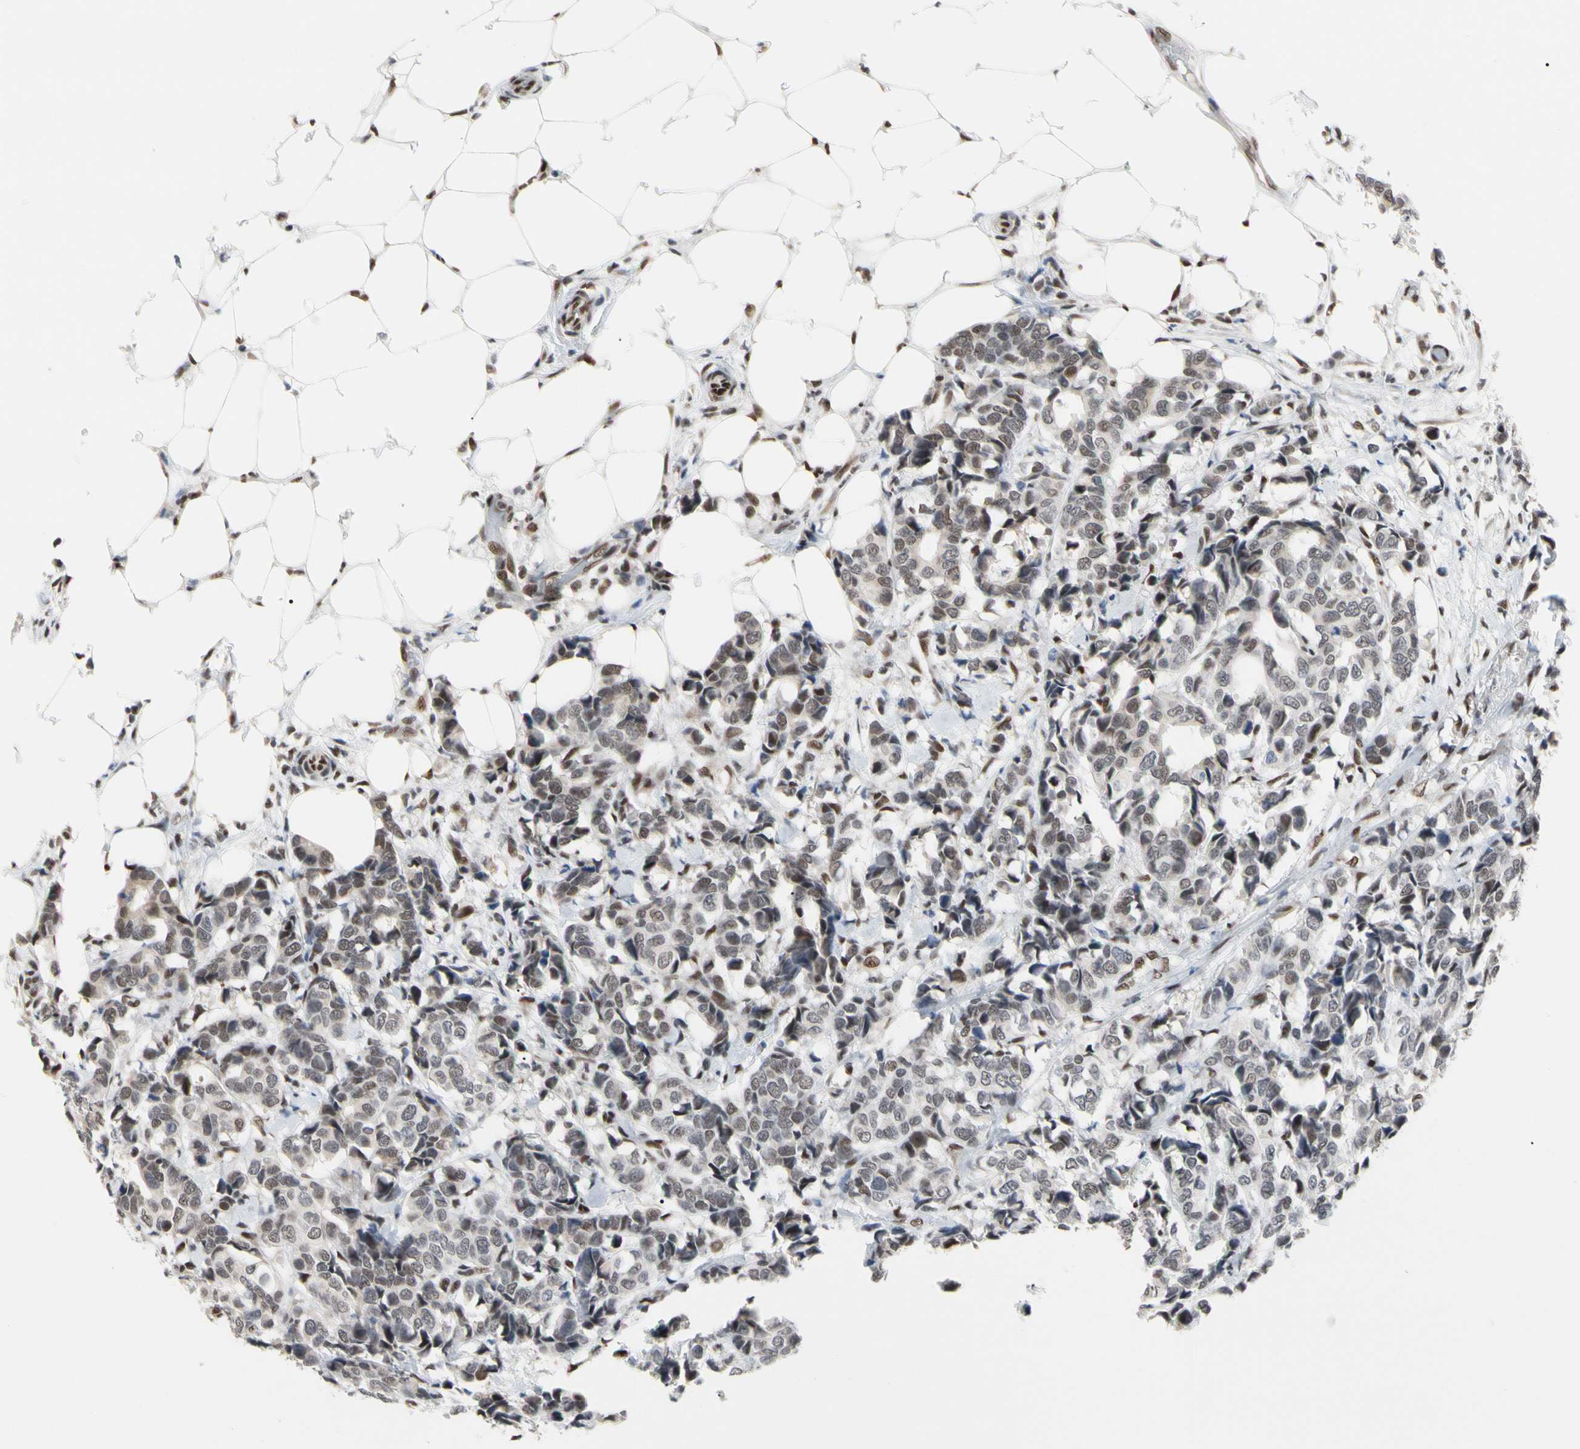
{"staining": {"intensity": "weak", "quantity": "25%-75%", "location": "nuclear"}, "tissue": "breast cancer", "cell_type": "Tumor cells", "image_type": "cancer", "snomed": [{"axis": "morphology", "description": "Duct carcinoma"}, {"axis": "topography", "description": "Breast"}], "caption": "About 25%-75% of tumor cells in human invasive ductal carcinoma (breast) demonstrate weak nuclear protein expression as visualized by brown immunohistochemical staining.", "gene": "FAM98B", "patient": {"sex": "female", "age": 87}}